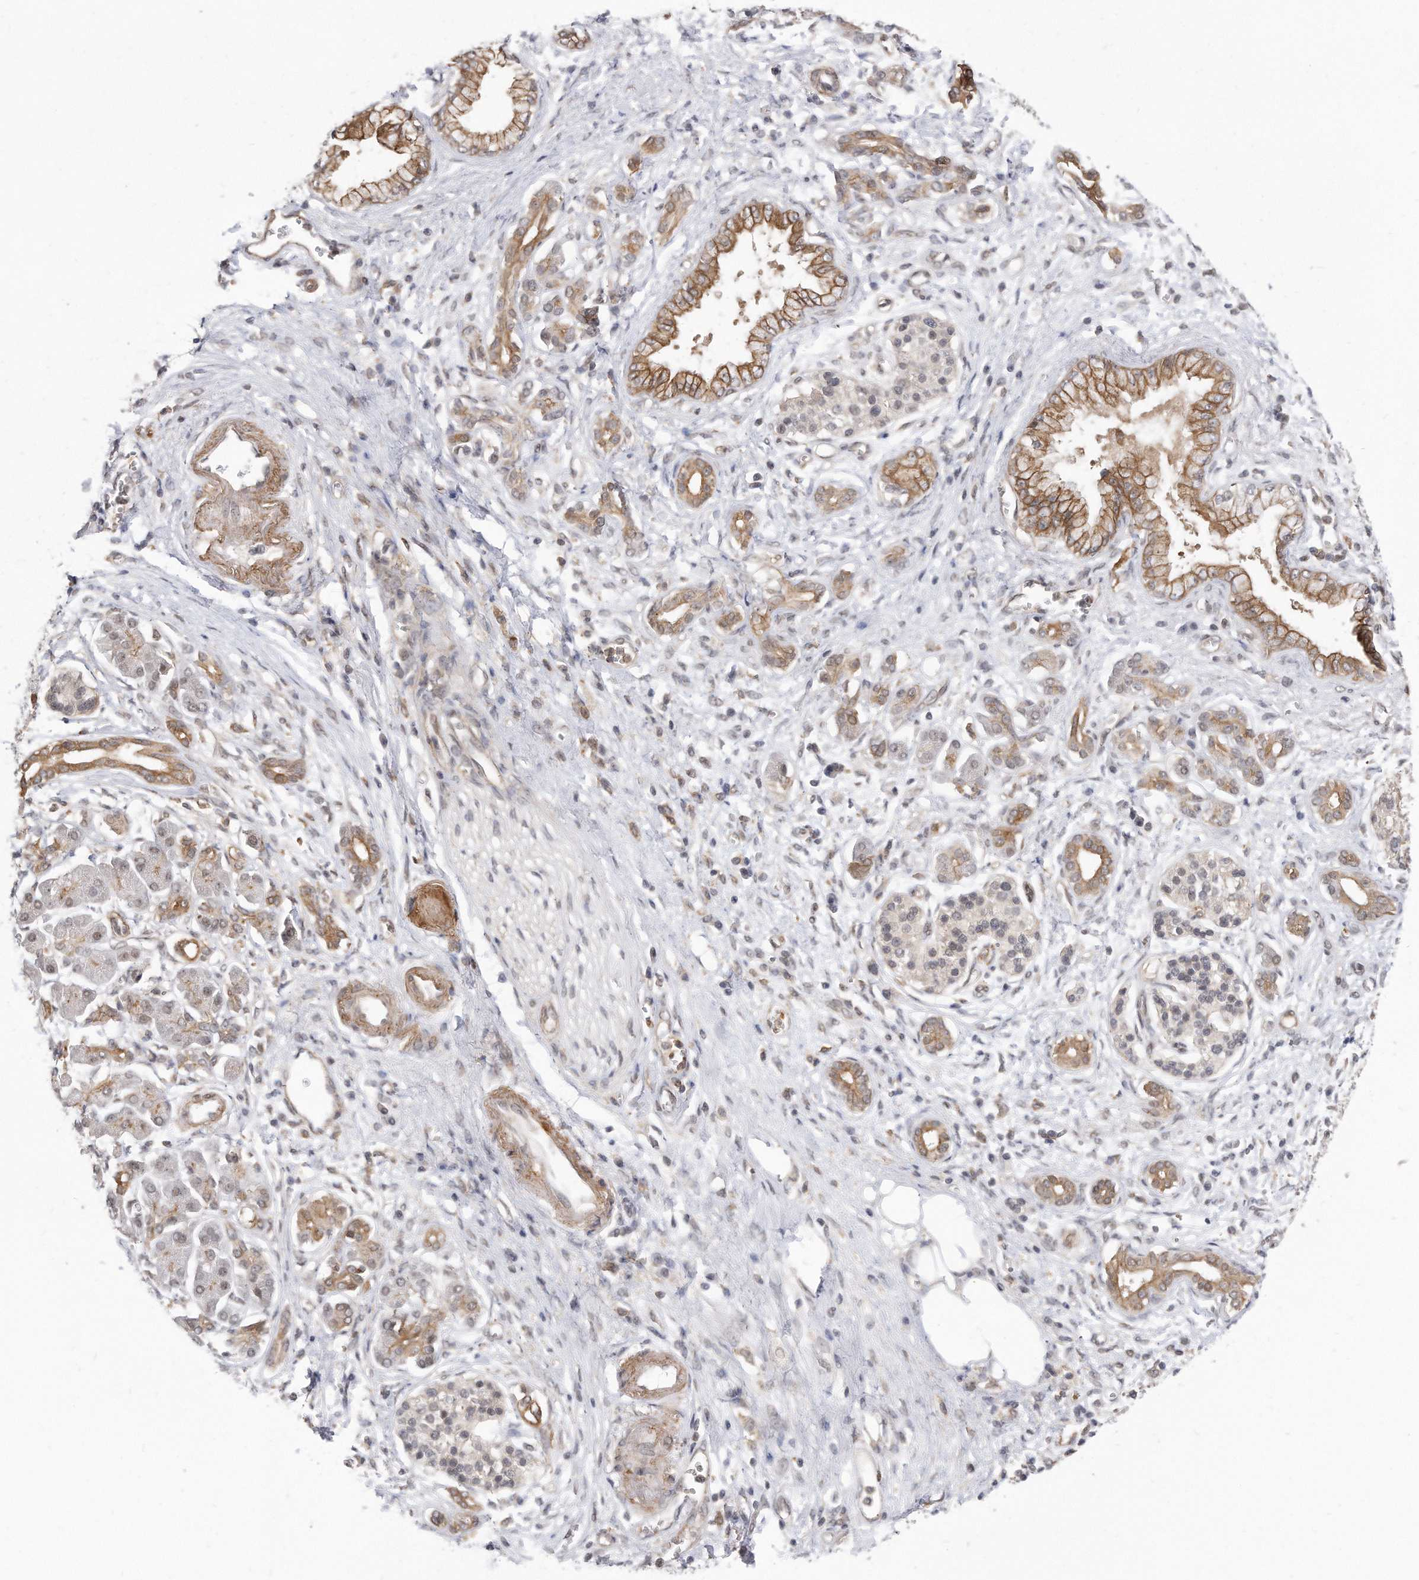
{"staining": {"intensity": "moderate", "quantity": ">75%", "location": "cytoplasmic/membranous"}, "tissue": "pancreatic cancer", "cell_type": "Tumor cells", "image_type": "cancer", "snomed": [{"axis": "morphology", "description": "Adenocarcinoma, NOS"}, {"axis": "topography", "description": "Pancreas"}], "caption": "Immunohistochemical staining of adenocarcinoma (pancreatic) exhibits moderate cytoplasmic/membranous protein staining in about >75% of tumor cells.", "gene": "TCP1", "patient": {"sex": "male", "age": 78}}